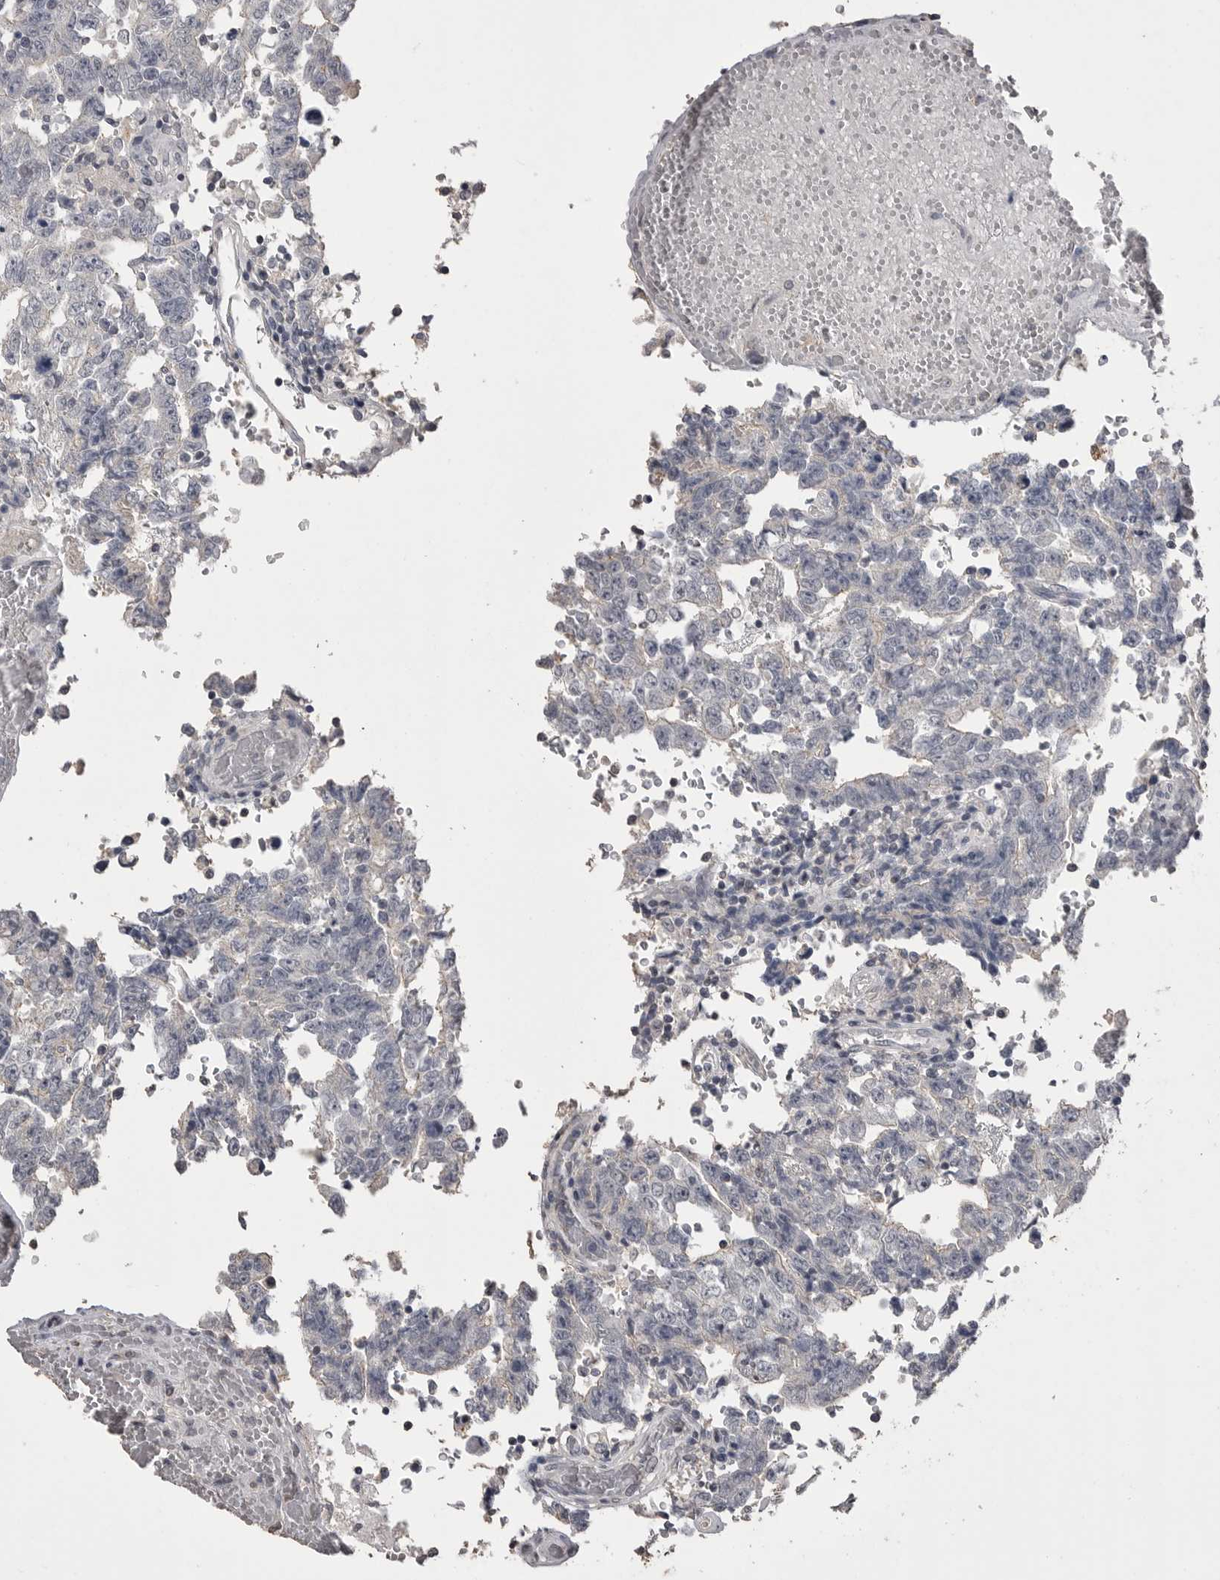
{"staining": {"intensity": "negative", "quantity": "none", "location": "none"}, "tissue": "testis cancer", "cell_type": "Tumor cells", "image_type": "cancer", "snomed": [{"axis": "morphology", "description": "Carcinoma, Embryonal, NOS"}, {"axis": "topography", "description": "Testis"}], "caption": "Photomicrograph shows no significant protein expression in tumor cells of testis embryonal carcinoma.", "gene": "MMP7", "patient": {"sex": "male", "age": 26}}